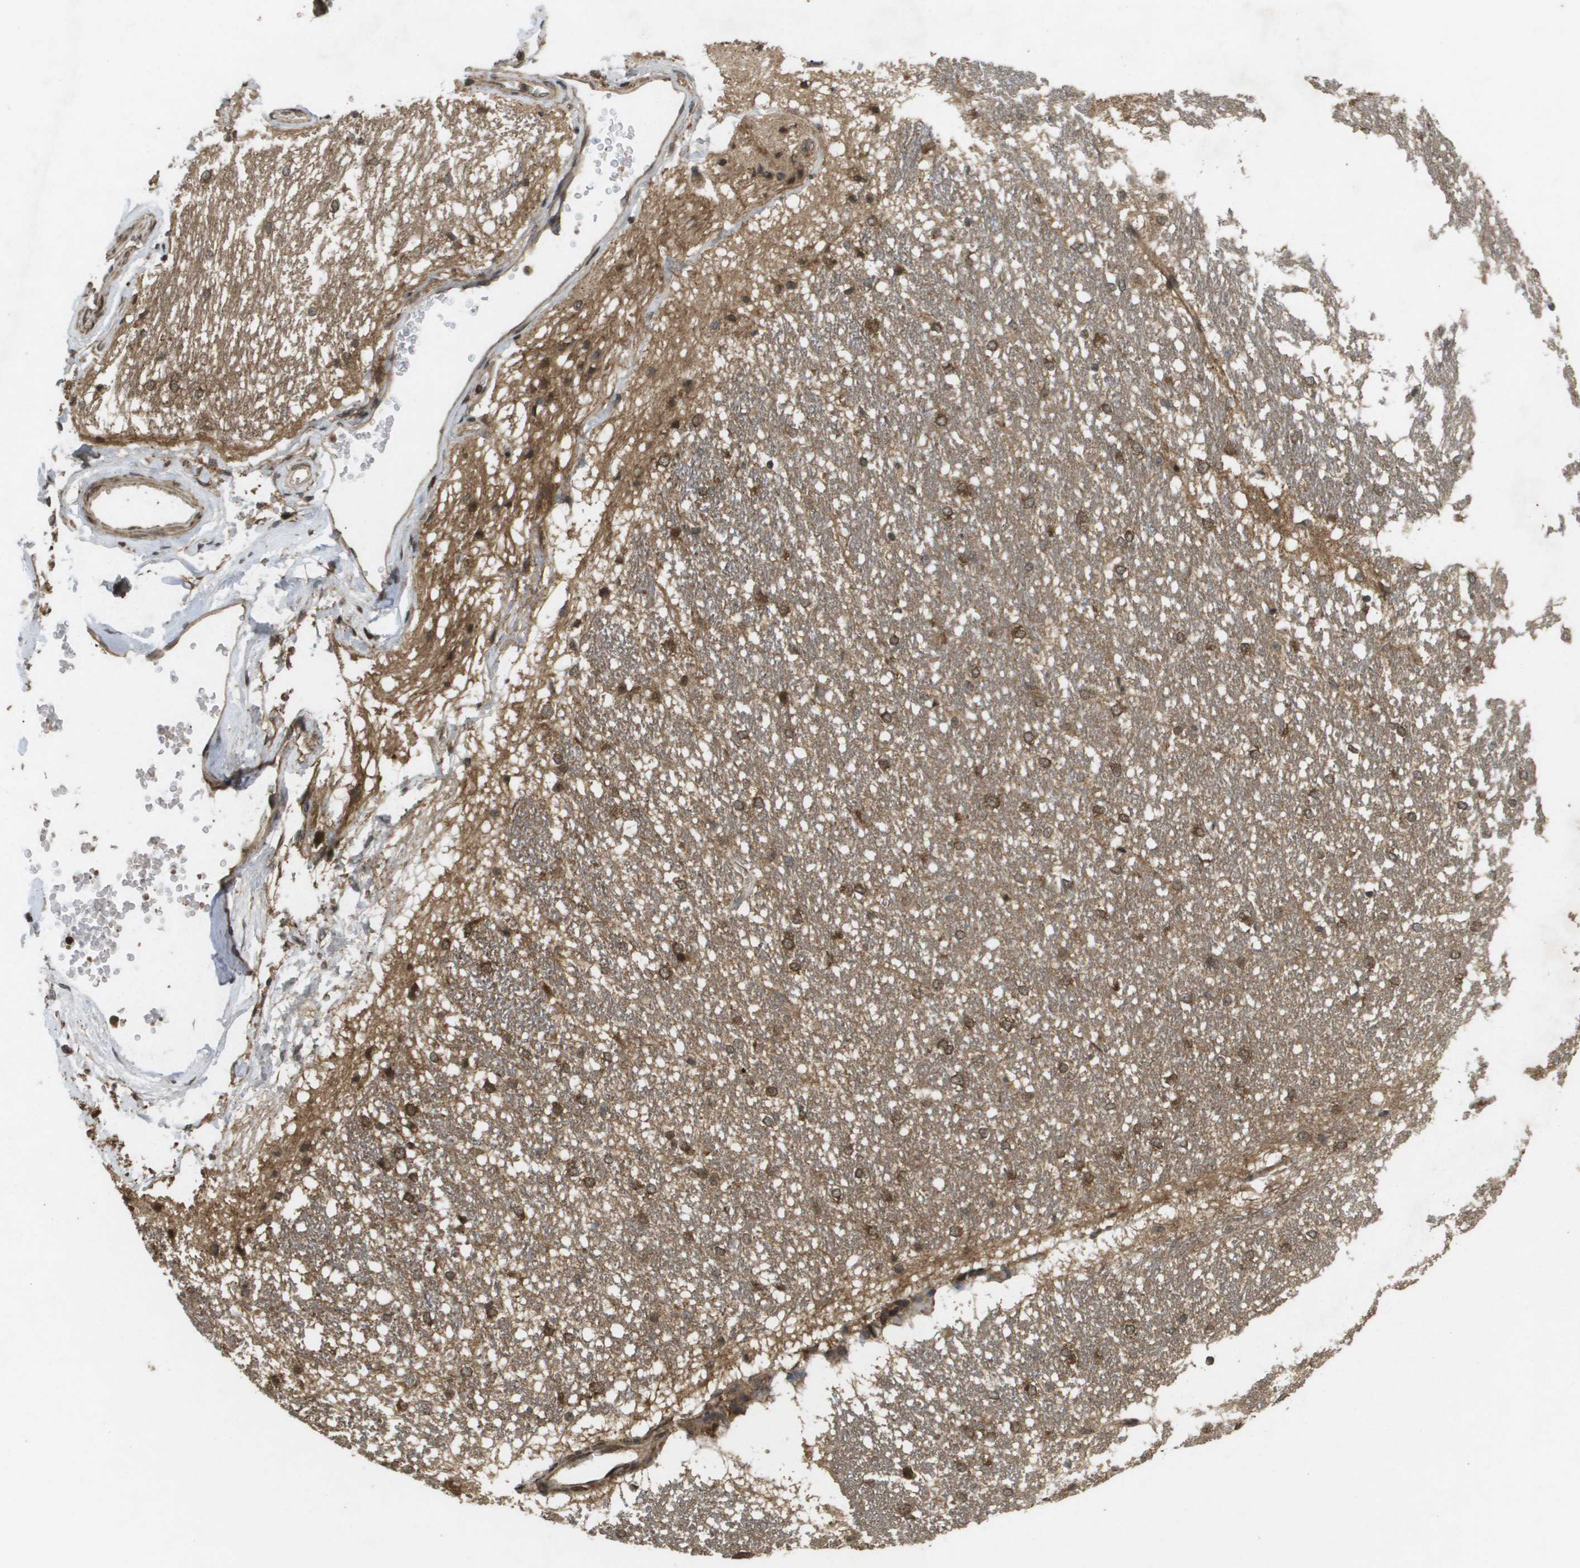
{"staining": {"intensity": "moderate", "quantity": ">75%", "location": "cytoplasmic/membranous"}, "tissue": "hippocampus", "cell_type": "Glial cells", "image_type": "normal", "snomed": [{"axis": "morphology", "description": "Normal tissue, NOS"}, {"axis": "topography", "description": "Hippocampus"}], "caption": "A high-resolution photomicrograph shows IHC staining of unremarkable hippocampus, which displays moderate cytoplasmic/membranous staining in approximately >75% of glial cells.", "gene": "KIF11", "patient": {"sex": "female", "age": 19}}